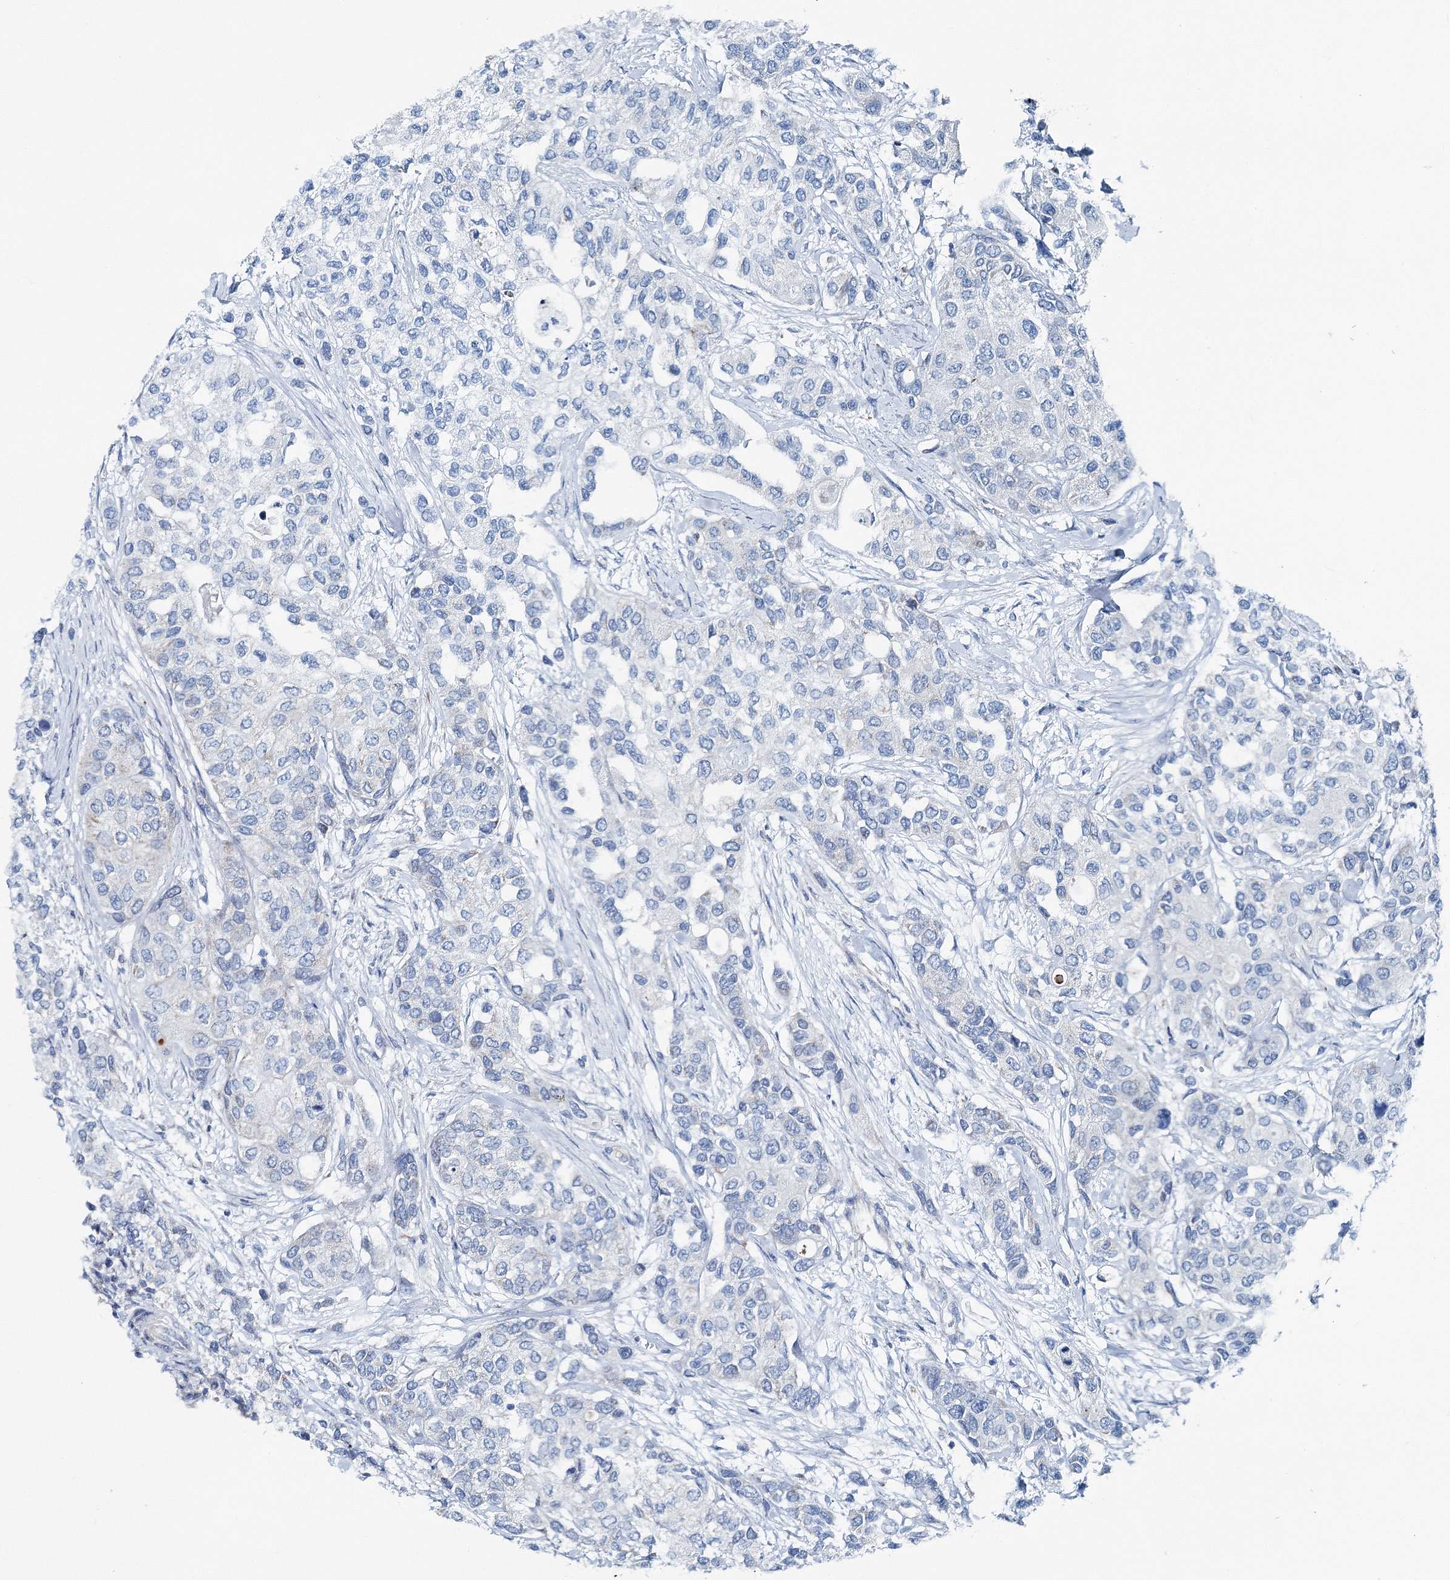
{"staining": {"intensity": "negative", "quantity": "none", "location": "none"}, "tissue": "urothelial cancer", "cell_type": "Tumor cells", "image_type": "cancer", "snomed": [{"axis": "morphology", "description": "Normal tissue, NOS"}, {"axis": "morphology", "description": "Urothelial carcinoma, High grade"}, {"axis": "topography", "description": "Vascular tissue"}, {"axis": "topography", "description": "Urinary bladder"}], "caption": "Immunohistochemistry micrograph of urothelial carcinoma (high-grade) stained for a protein (brown), which displays no positivity in tumor cells.", "gene": "GABARAPL2", "patient": {"sex": "female", "age": 56}}